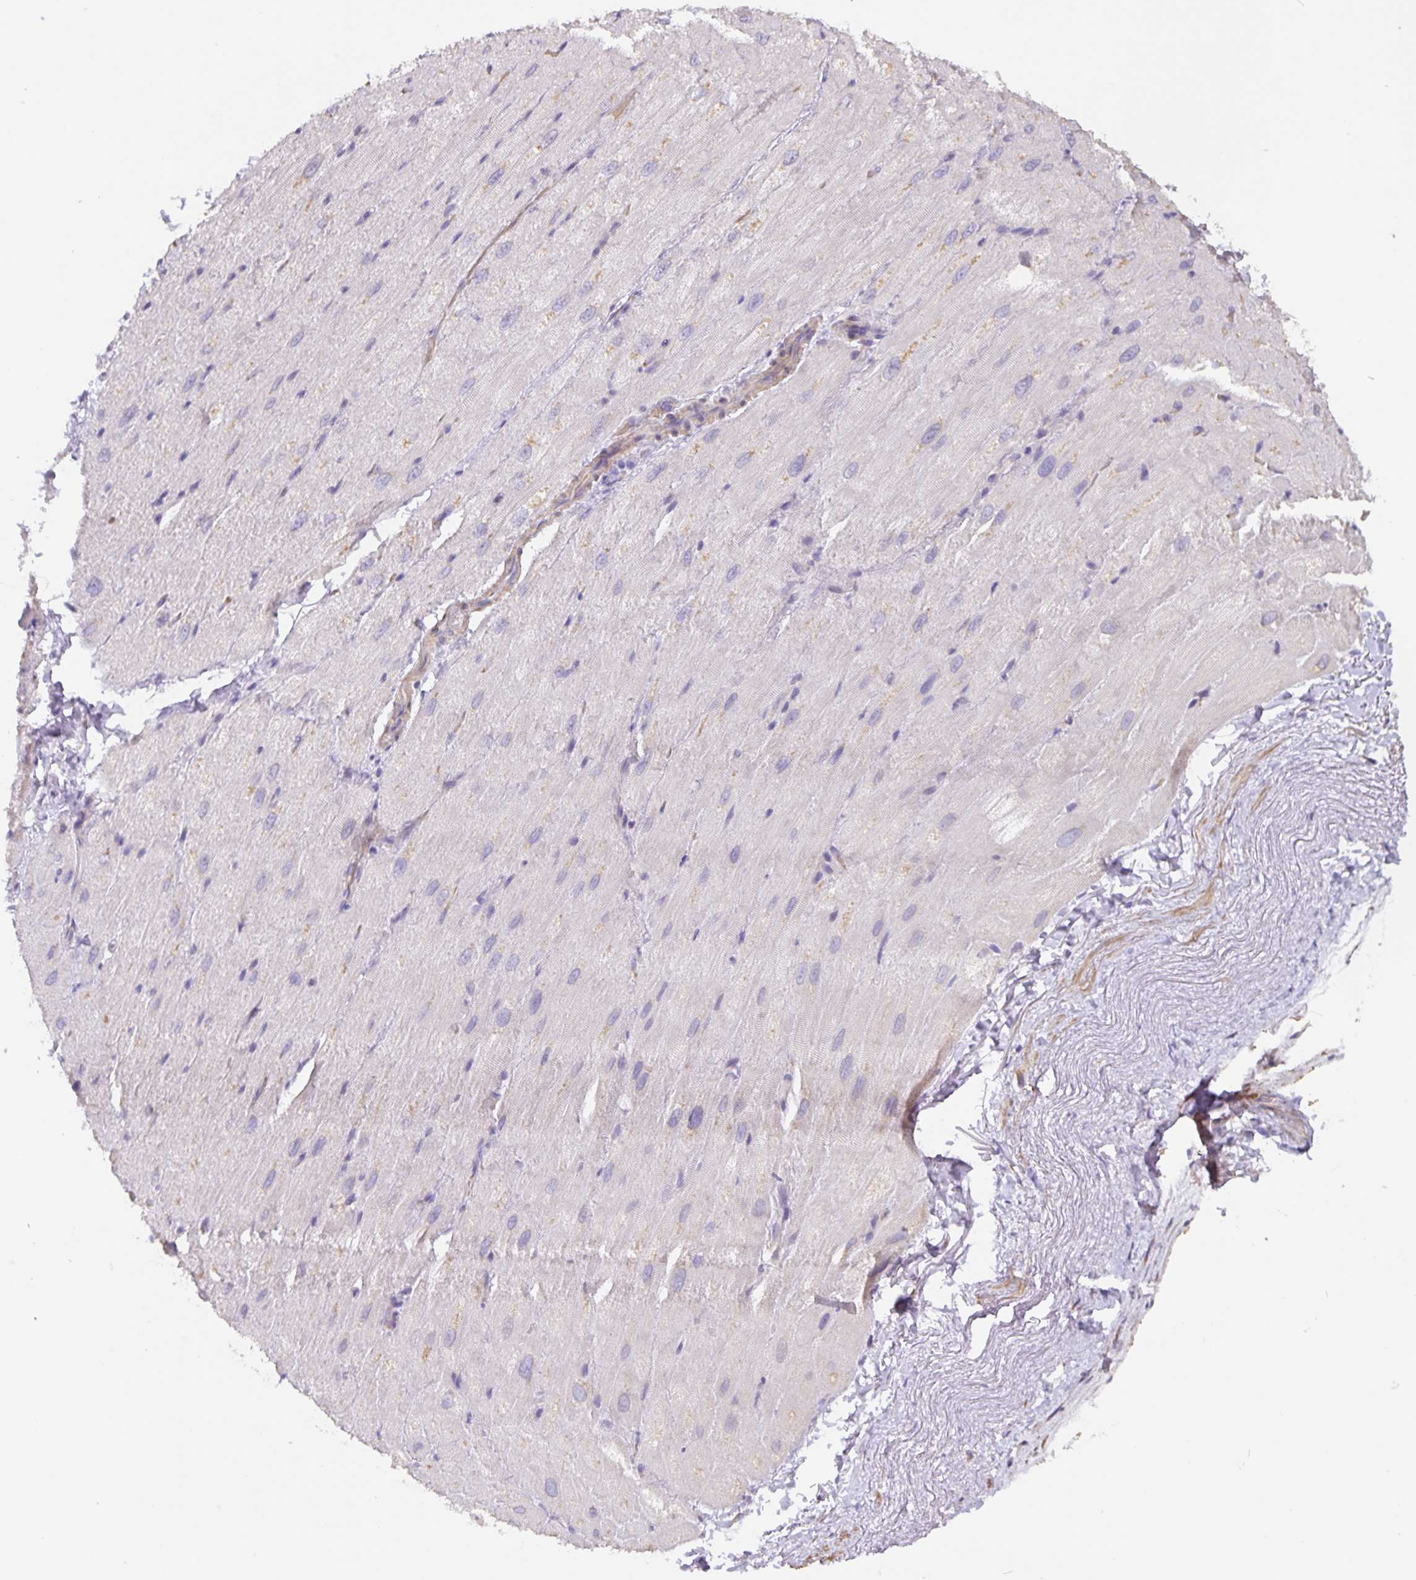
{"staining": {"intensity": "moderate", "quantity": "<25%", "location": "cytoplasmic/membranous"}, "tissue": "heart muscle", "cell_type": "Cardiomyocytes", "image_type": "normal", "snomed": [{"axis": "morphology", "description": "Normal tissue, NOS"}, {"axis": "topography", "description": "Heart"}], "caption": "Cardiomyocytes exhibit moderate cytoplasmic/membranous expression in about <25% of cells in benign heart muscle. (IHC, brightfield microscopy, high magnification).", "gene": "TMEM71", "patient": {"sex": "male", "age": 62}}